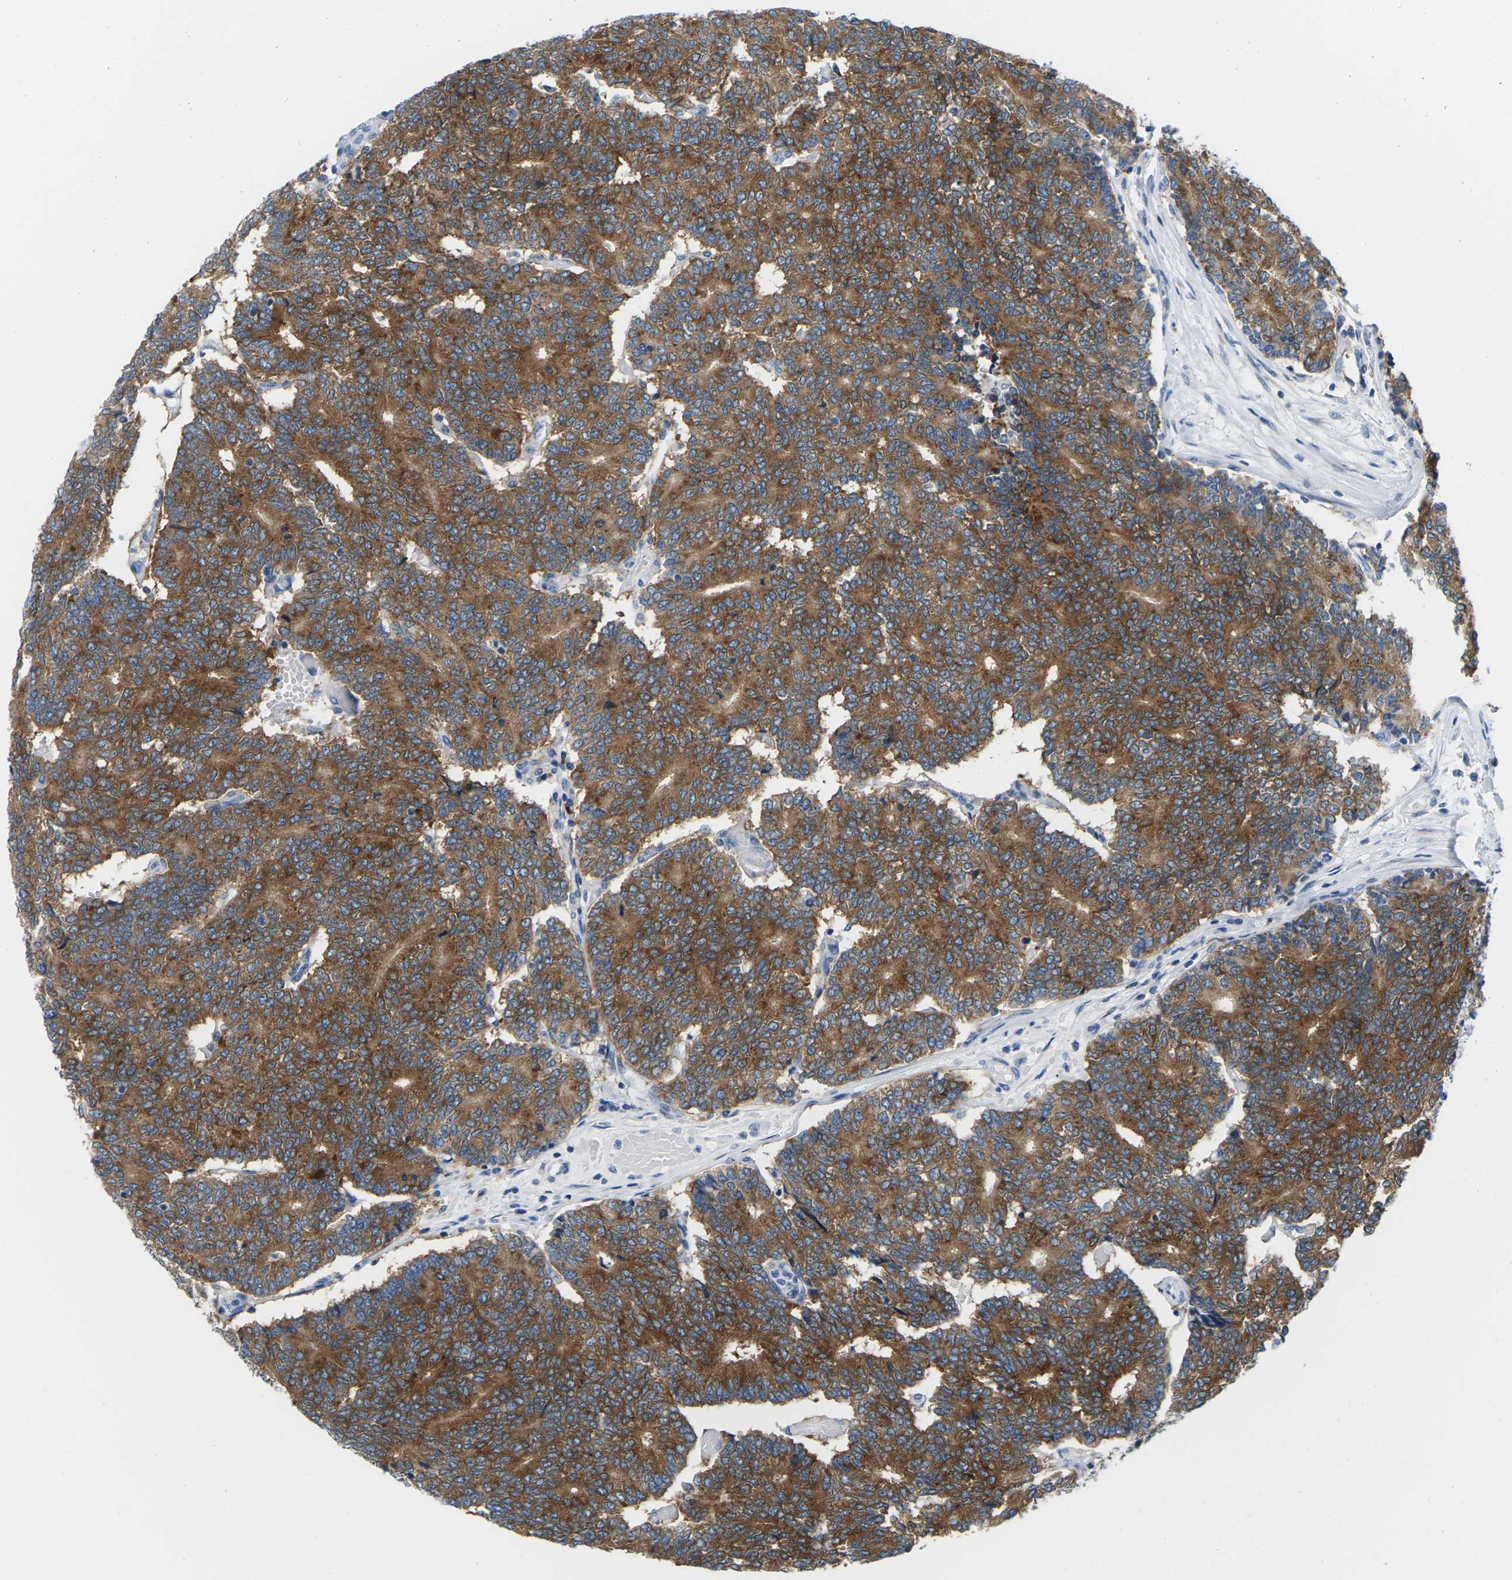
{"staining": {"intensity": "strong", "quantity": ">75%", "location": "cytoplasmic/membranous"}, "tissue": "prostate cancer", "cell_type": "Tumor cells", "image_type": "cancer", "snomed": [{"axis": "morphology", "description": "Normal tissue, NOS"}, {"axis": "morphology", "description": "Adenocarcinoma, High grade"}, {"axis": "topography", "description": "Prostate"}, {"axis": "topography", "description": "Seminal veicle"}], "caption": "The micrograph displays immunohistochemical staining of prostate cancer (adenocarcinoma (high-grade)). There is strong cytoplasmic/membranous staining is seen in approximately >75% of tumor cells.", "gene": "SYNGR2", "patient": {"sex": "male", "age": 55}}